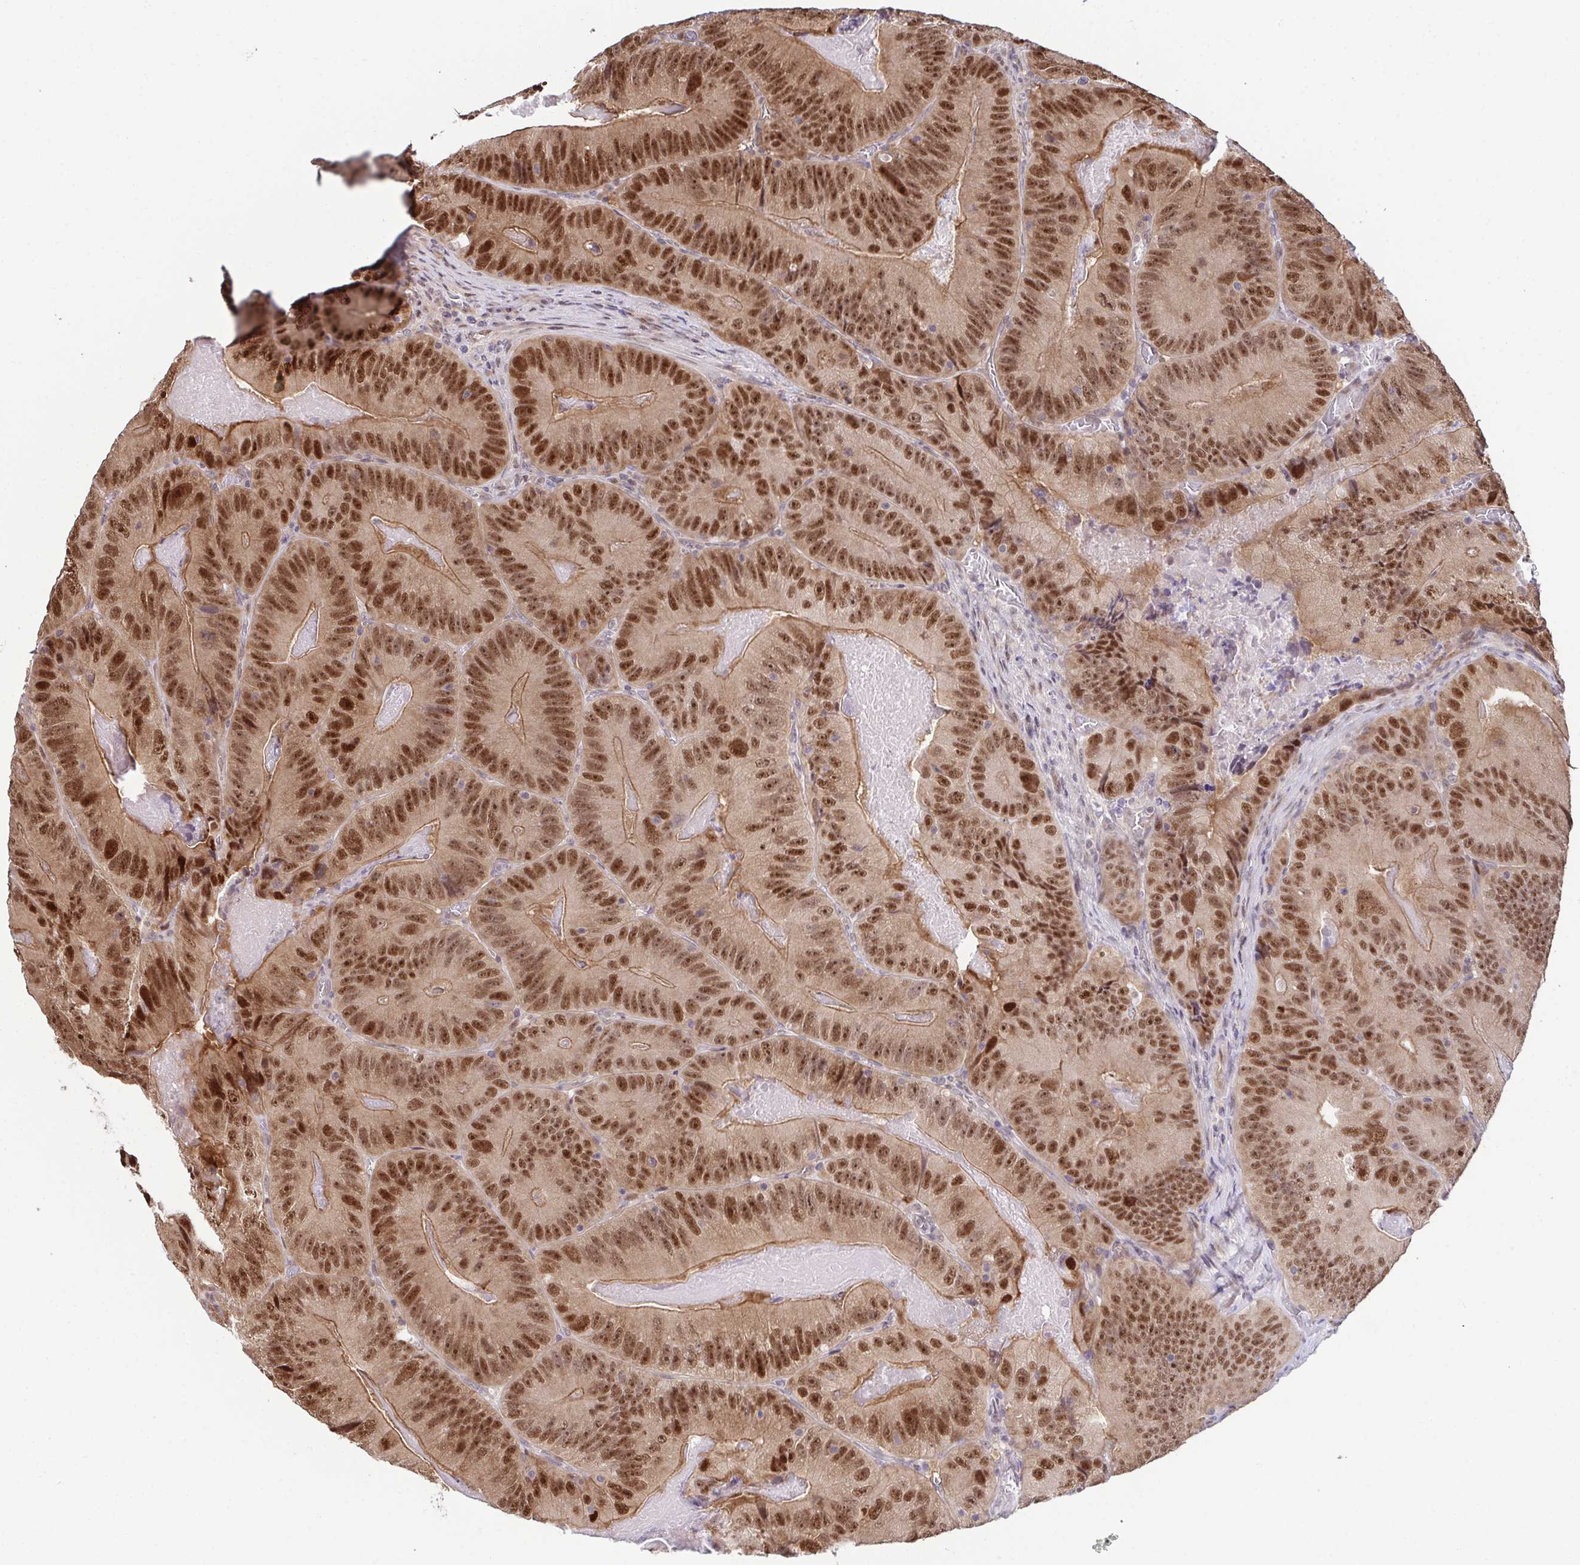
{"staining": {"intensity": "moderate", "quantity": ">75%", "location": "cytoplasmic/membranous,nuclear"}, "tissue": "colorectal cancer", "cell_type": "Tumor cells", "image_type": "cancer", "snomed": [{"axis": "morphology", "description": "Adenocarcinoma, NOS"}, {"axis": "topography", "description": "Colon"}], "caption": "Human colorectal cancer (adenocarcinoma) stained for a protein (brown) reveals moderate cytoplasmic/membranous and nuclear positive staining in approximately >75% of tumor cells.", "gene": "DNAJB1", "patient": {"sex": "female", "age": 86}}